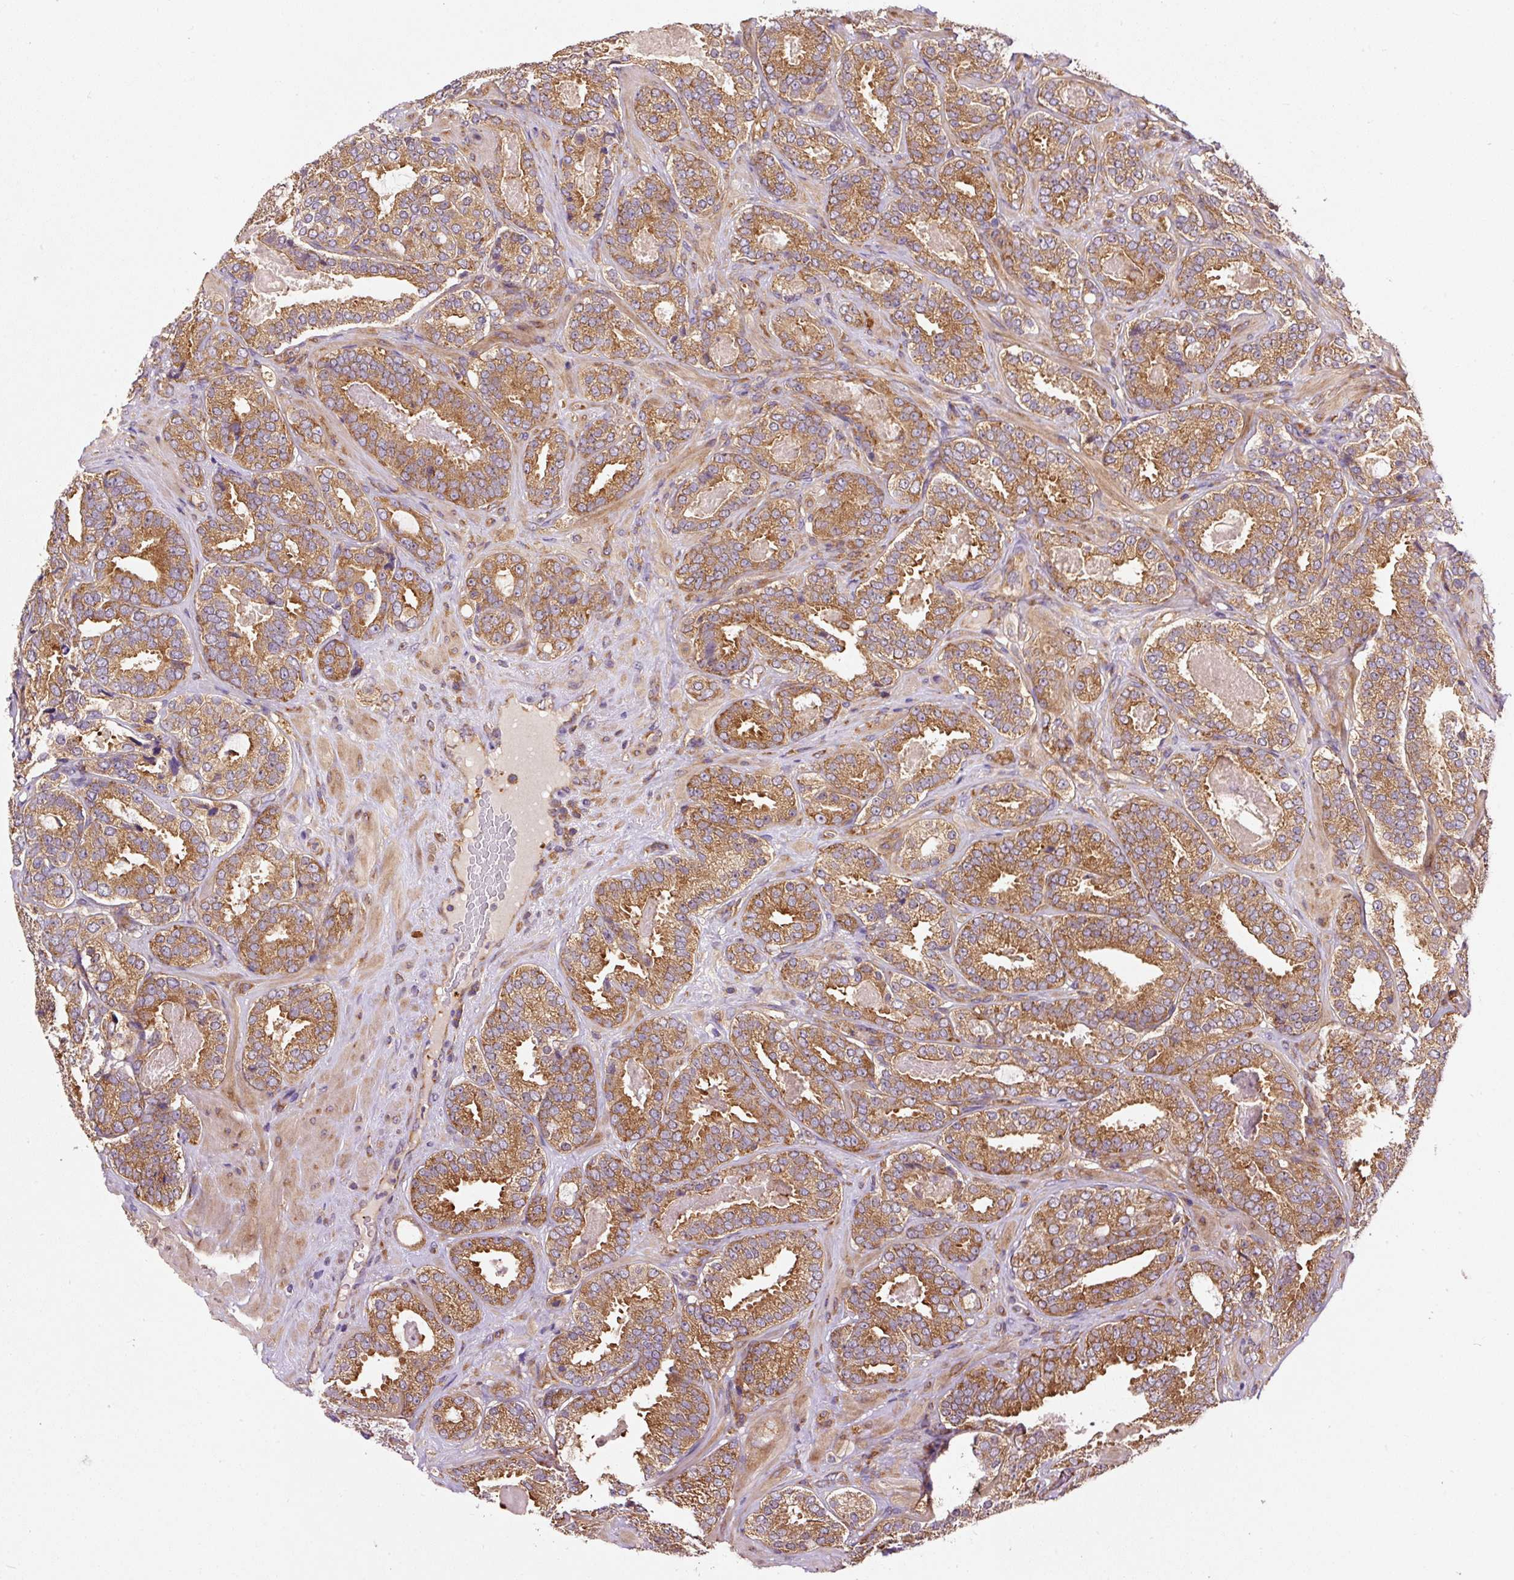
{"staining": {"intensity": "moderate", "quantity": ">75%", "location": "cytoplasmic/membranous"}, "tissue": "prostate cancer", "cell_type": "Tumor cells", "image_type": "cancer", "snomed": [{"axis": "morphology", "description": "Adenocarcinoma, High grade"}, {"axis": "topography", "description": "Prostate"}], "caption": "Protein staining demonstrates moderate cytoplasmic/membranous staining in about >75% of tumor cells in adenocarcinoma (high-grade) (prostate). (brown staining indicates protein expression, while blue staining denotes nuclei).", "gene": "EIF2S2", "patient": {"sex": "male", "age": 65}}